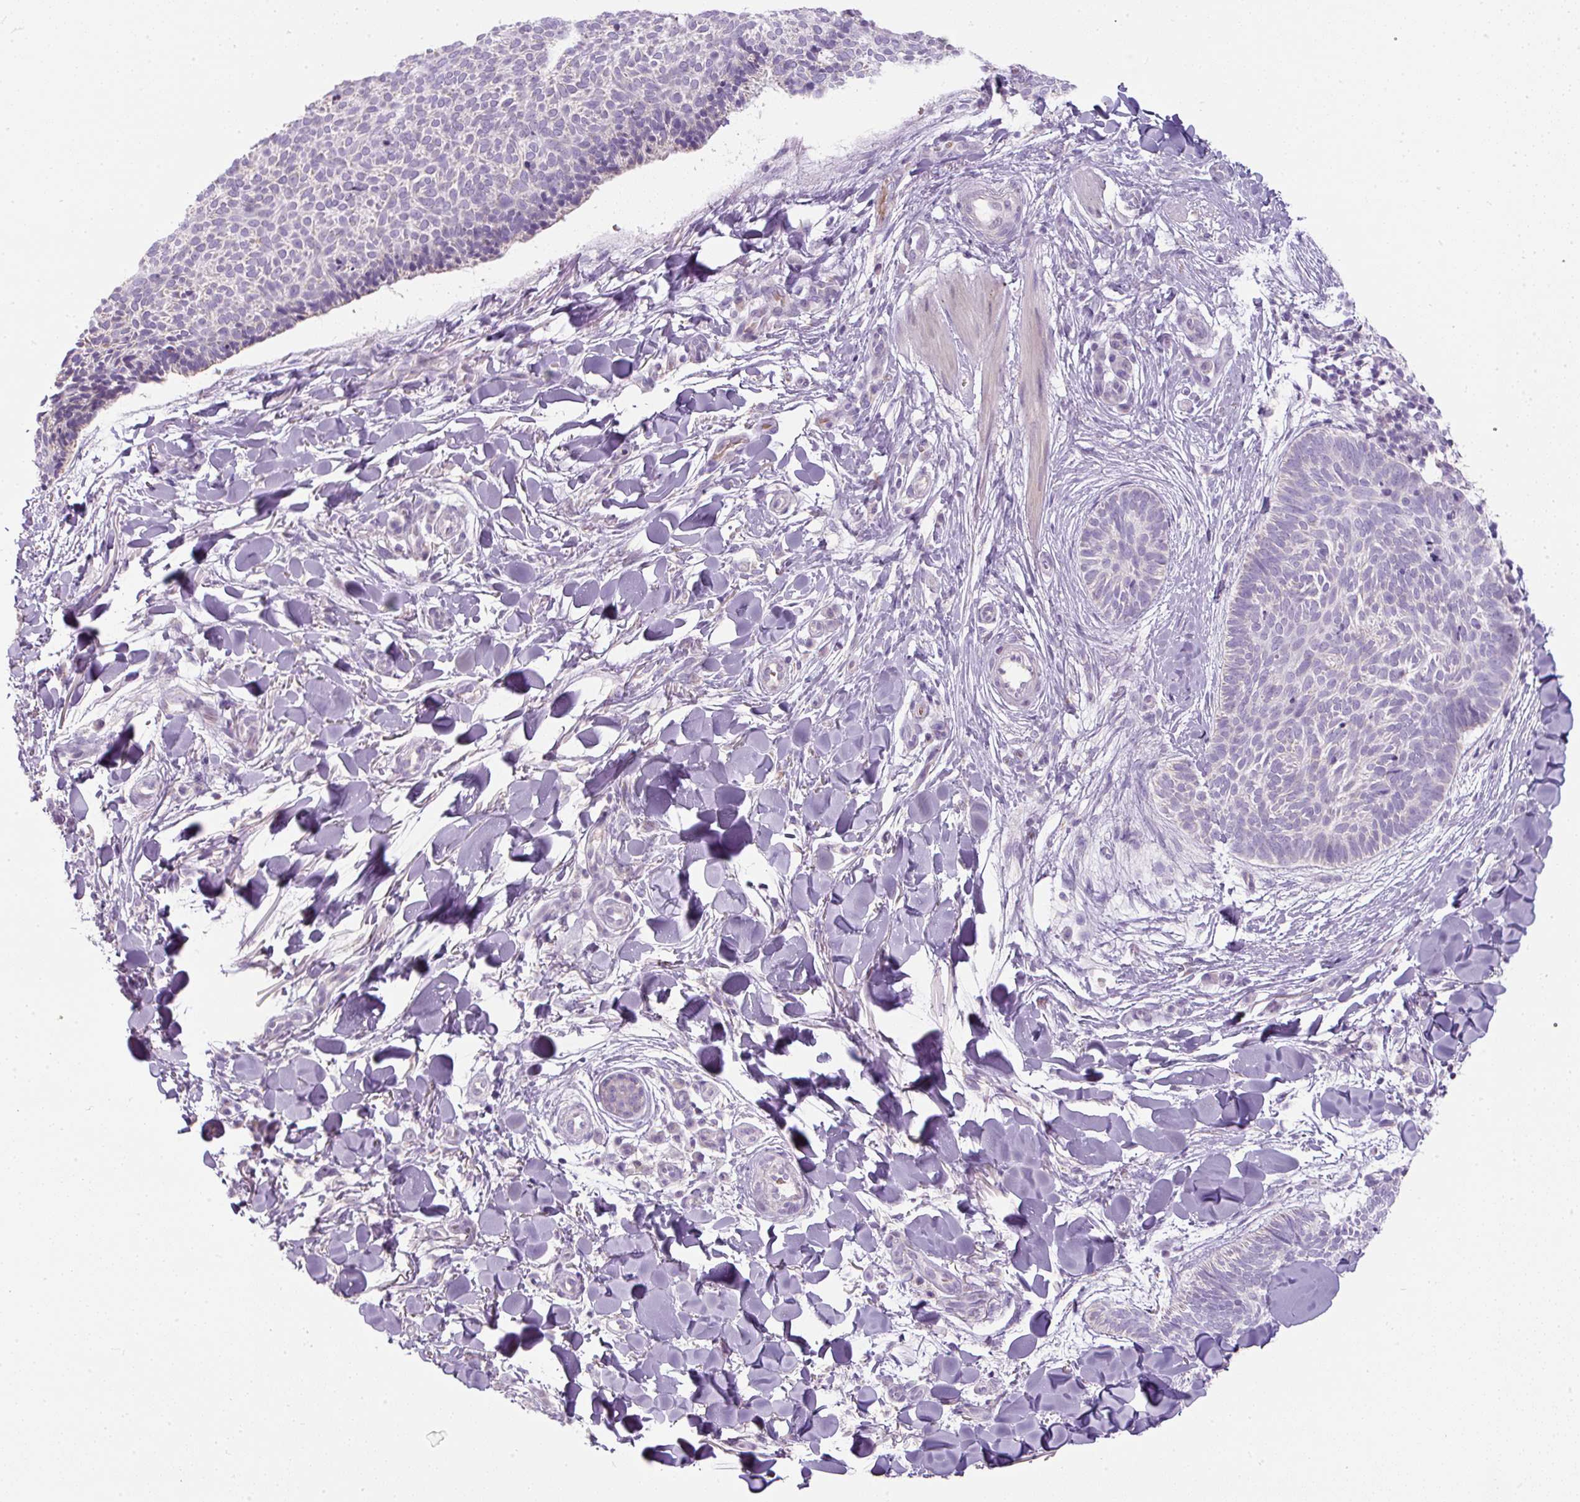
{"staining": {"intensity": "negative", "quantity": "none", "location": "none"}, "tissue": "skin cancer", "cell_type": "Tumor cells", "image_type": "cancer", "snomed": [{"axis": "morphology", "description": "Normal tissue, NOS"}, {"axis": "morphology", "description": "Basal cell carcinoma"}, {"axis": "topography", "description": "Skin"}], "caption": "The image shows no significant staining in tumor cells of skin basal cell carcinoma.", "gene": "FGFBP3", "patient": {"sex": "male", "age": 50}}